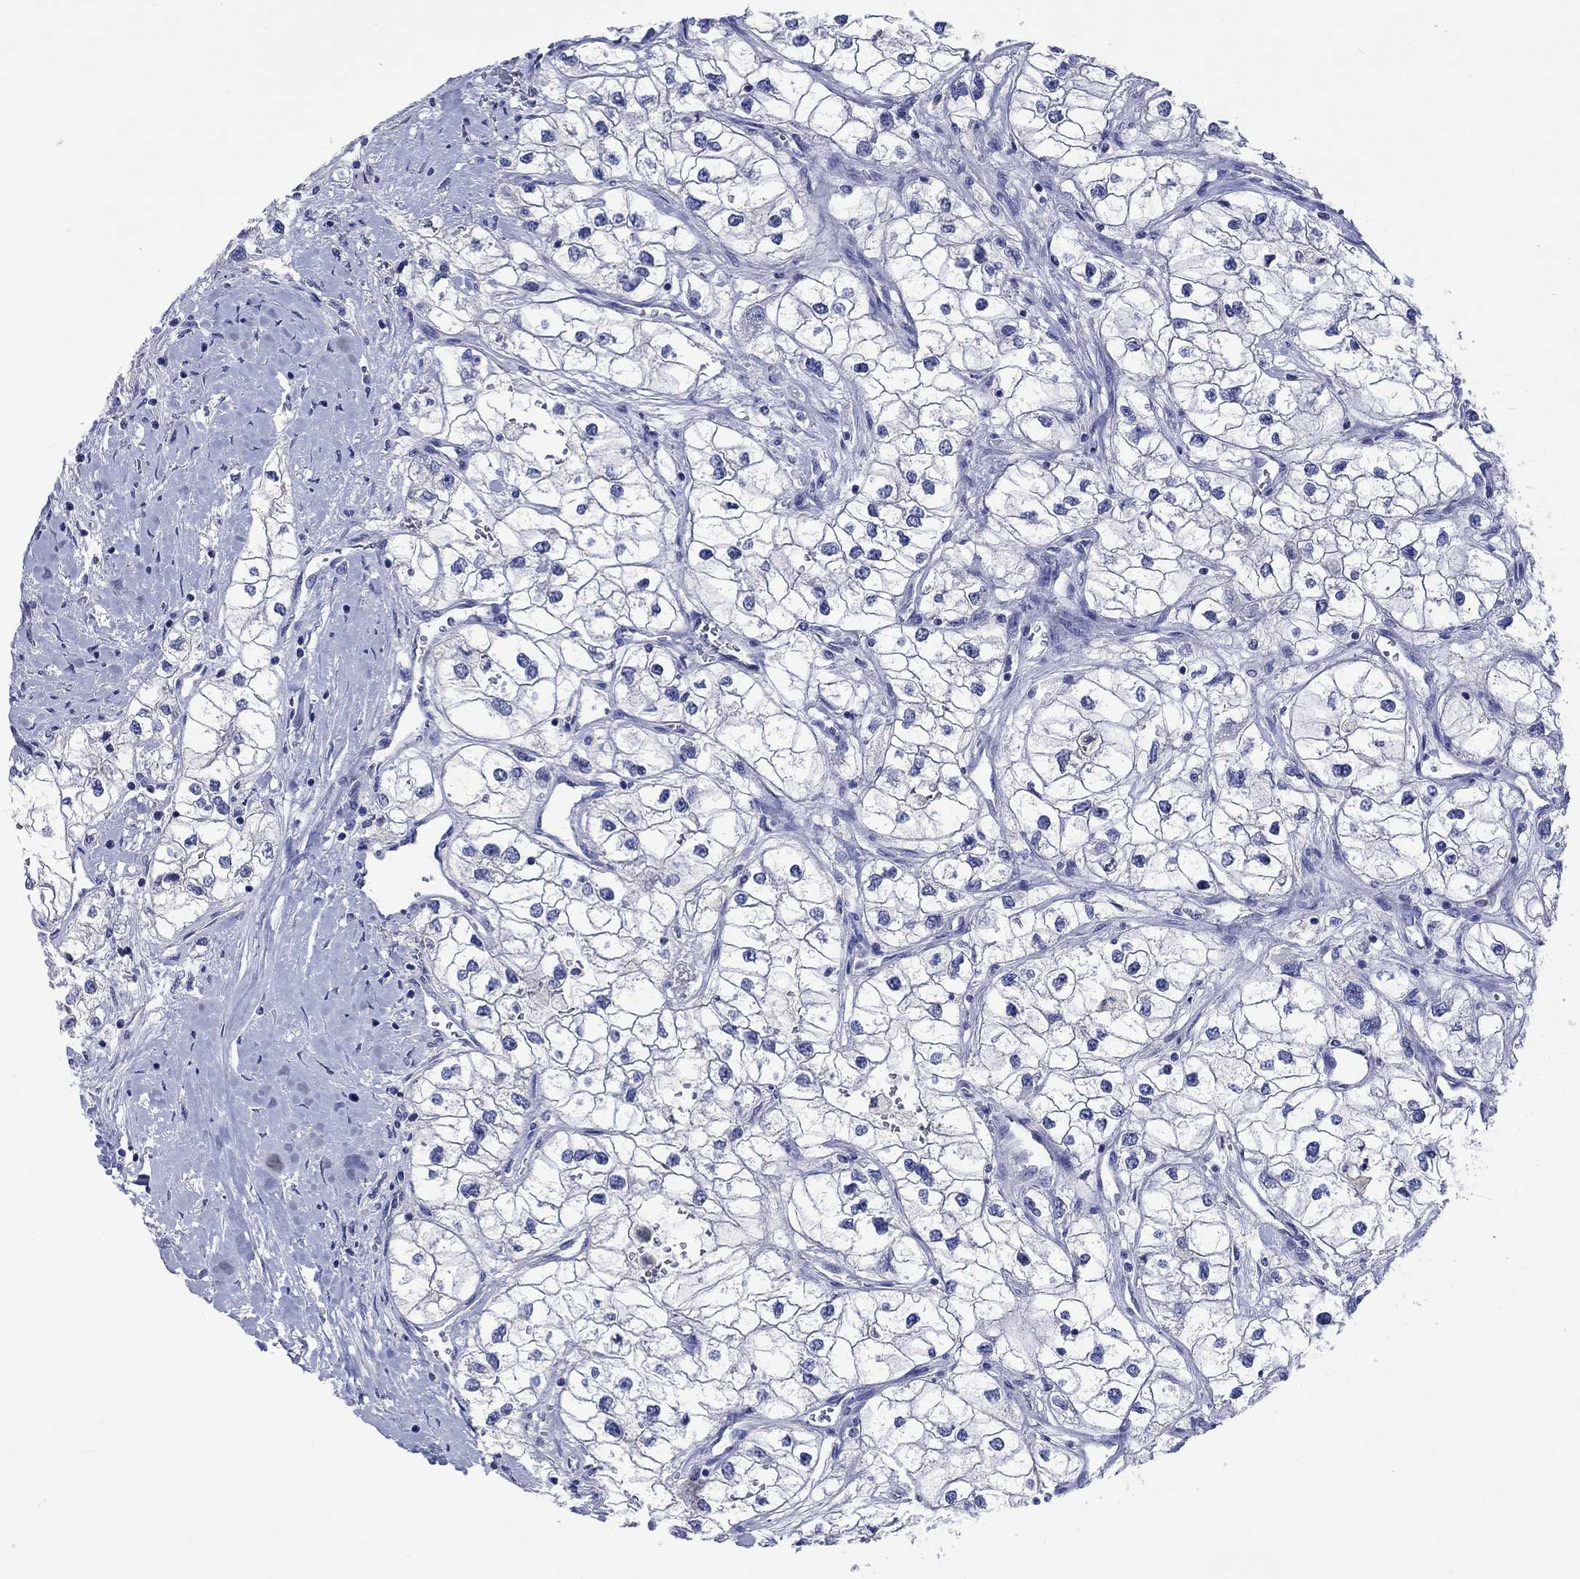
{"staining": {"intensity": "negative", "quantity": "none", "location": "none"}, "tissue": "renal cancer", "cell_type": "Tumor cells", "image_type": "cancer", "snomed": [{"axis": "morphology", "description": "Adenocarcinoma, NOS"}, {"axis": "topography", "description": "Kidney"}], "caption": "Micrograph shows no significant protein expression in tumor cells of adenocarcinoma (renal). (DAB immunohistochemistry (IHC) with hematoxylin counter stain).", "gene": "TOMM20L", "patient": {"sex": "male", "age": 59}}